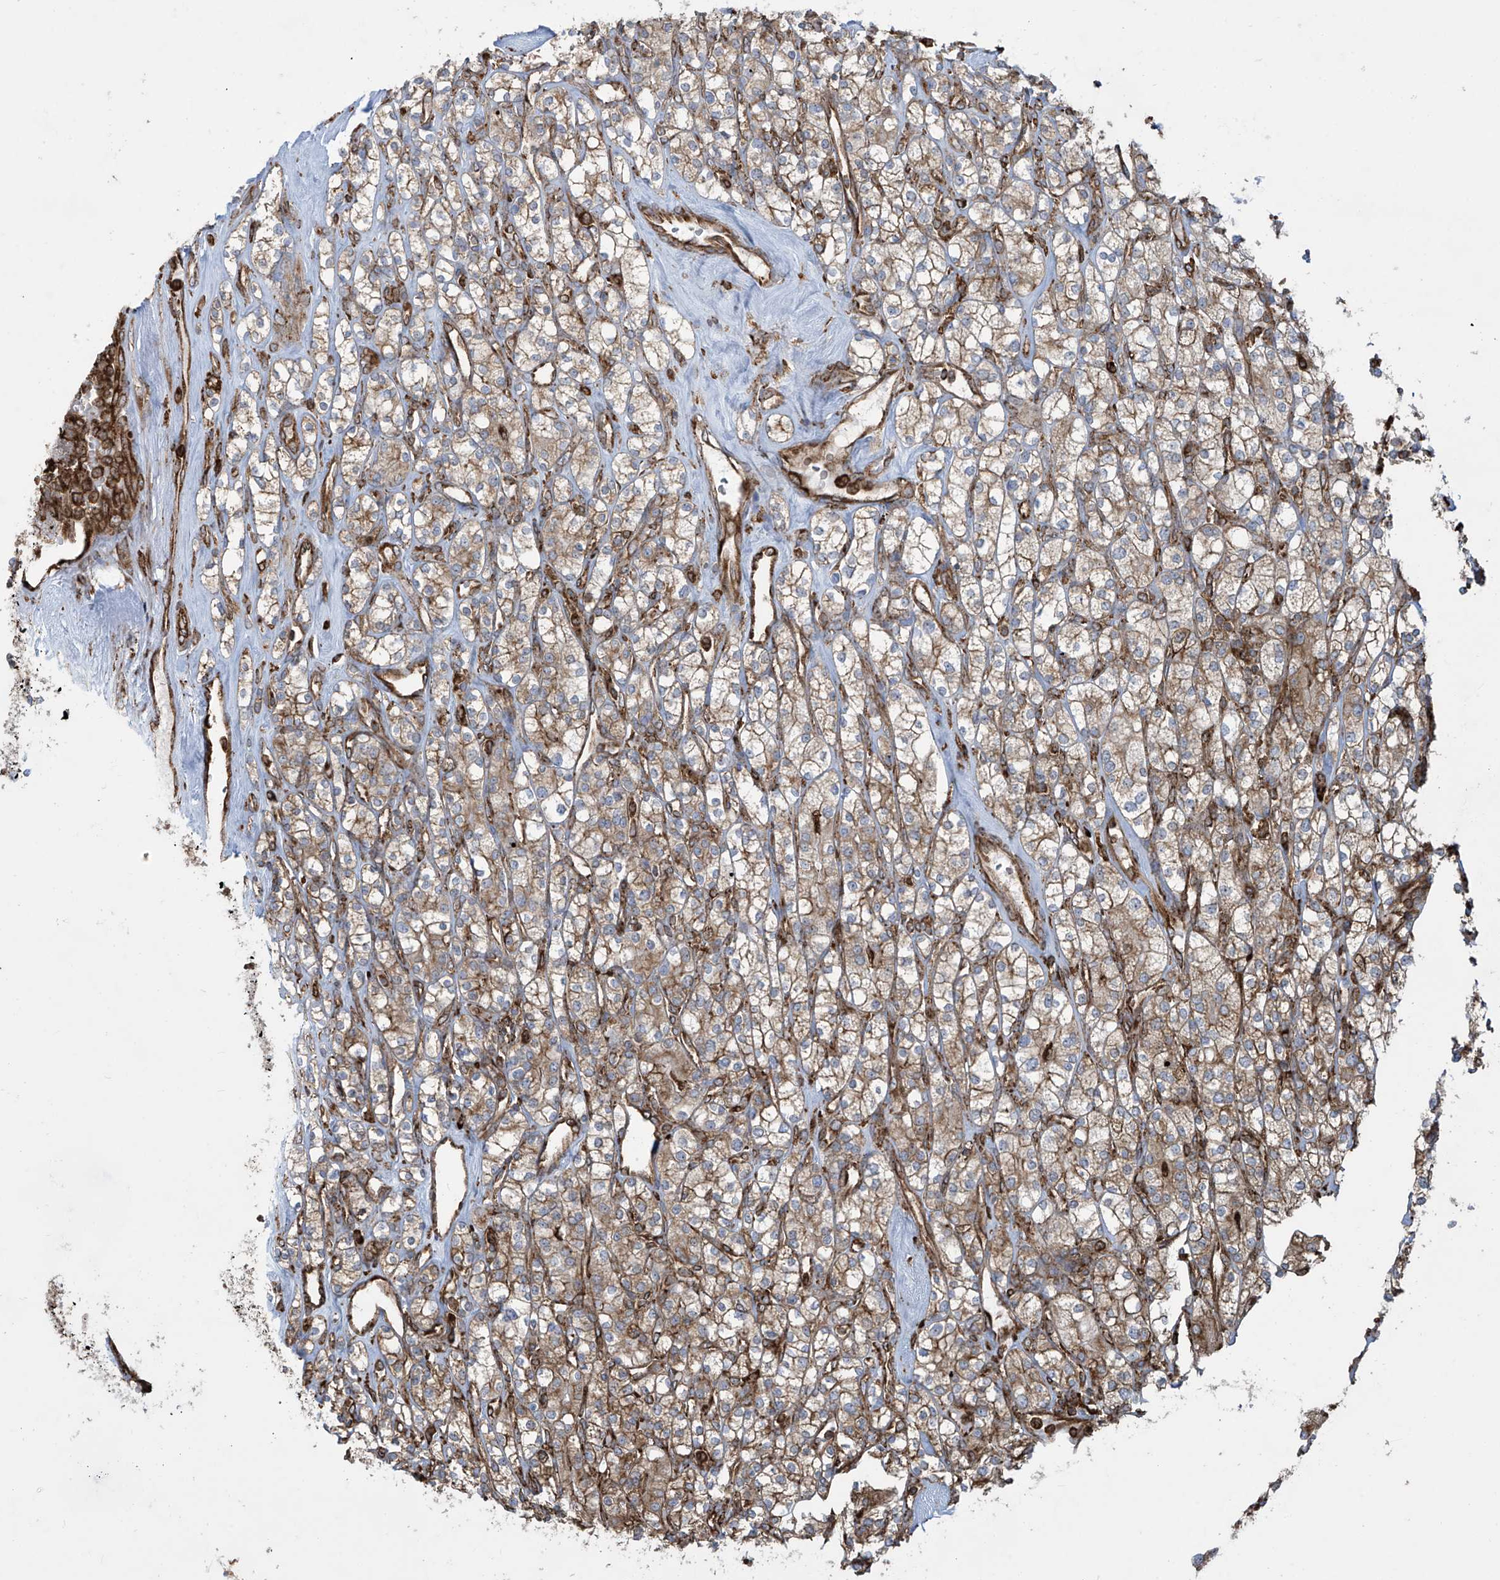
{"staining": {"intensity": "weak", "quantity": ">75%", "location": "cytoplasmic/membranous"}, "tissue": "renal cancer", "cell_type": "Tumor cells", "image_type": "cancer", "snomed": [{"axis": "morphology", "description": "Adenocarcinoma, NOS"}, {"axis": "topography", "description": "Kidney"}], "caption": "There is low levels of weak cytoplasmic/membranous staining in tumor cells of adenocarcinoma (renal), as demonstrated by immunohistochemical staining (brown color).", "gene": "MX1", "patient": {"sex": "male", "age": 77}}